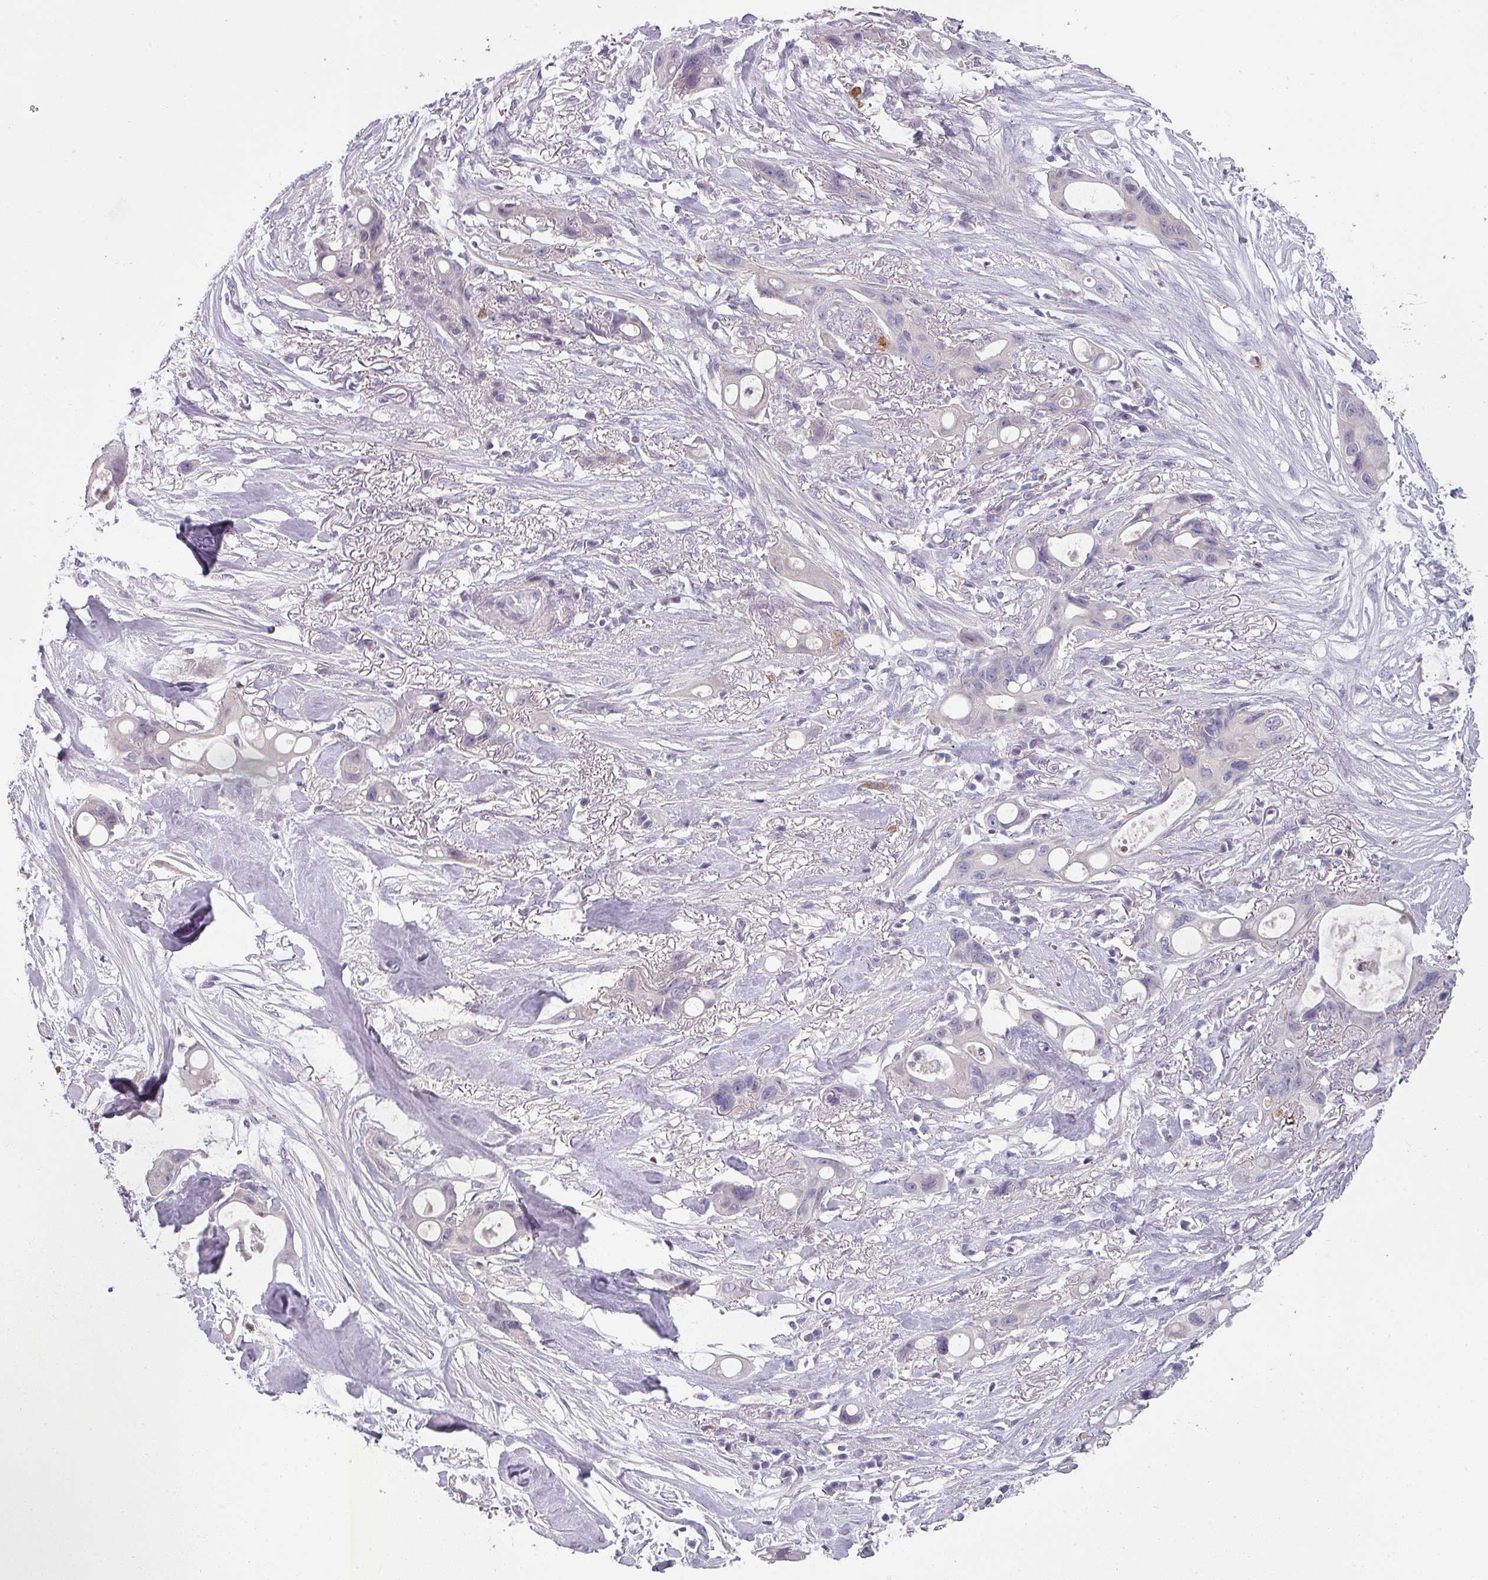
{"staining": {"intensity": "negative", "quantity": "none", "location": "none"}, "tissue": "ovarian cancer", "cell_type": "Tumor cells", "image_type": "cancer", "snomed": [{"axis": "morphology", "description": "Cystadenocarcinoma, mucinous, NOS"}, {"axis": "topography", "description": "Ovary"}], "caption": "A high-resolution micrograph shows IHC staining of ovarian mucinous cystadenocarcinoma, which demonstrates no significant positivity in tumor cells.", "gene": "BTLA", "patient": {"sex": "female", "age": 70}}